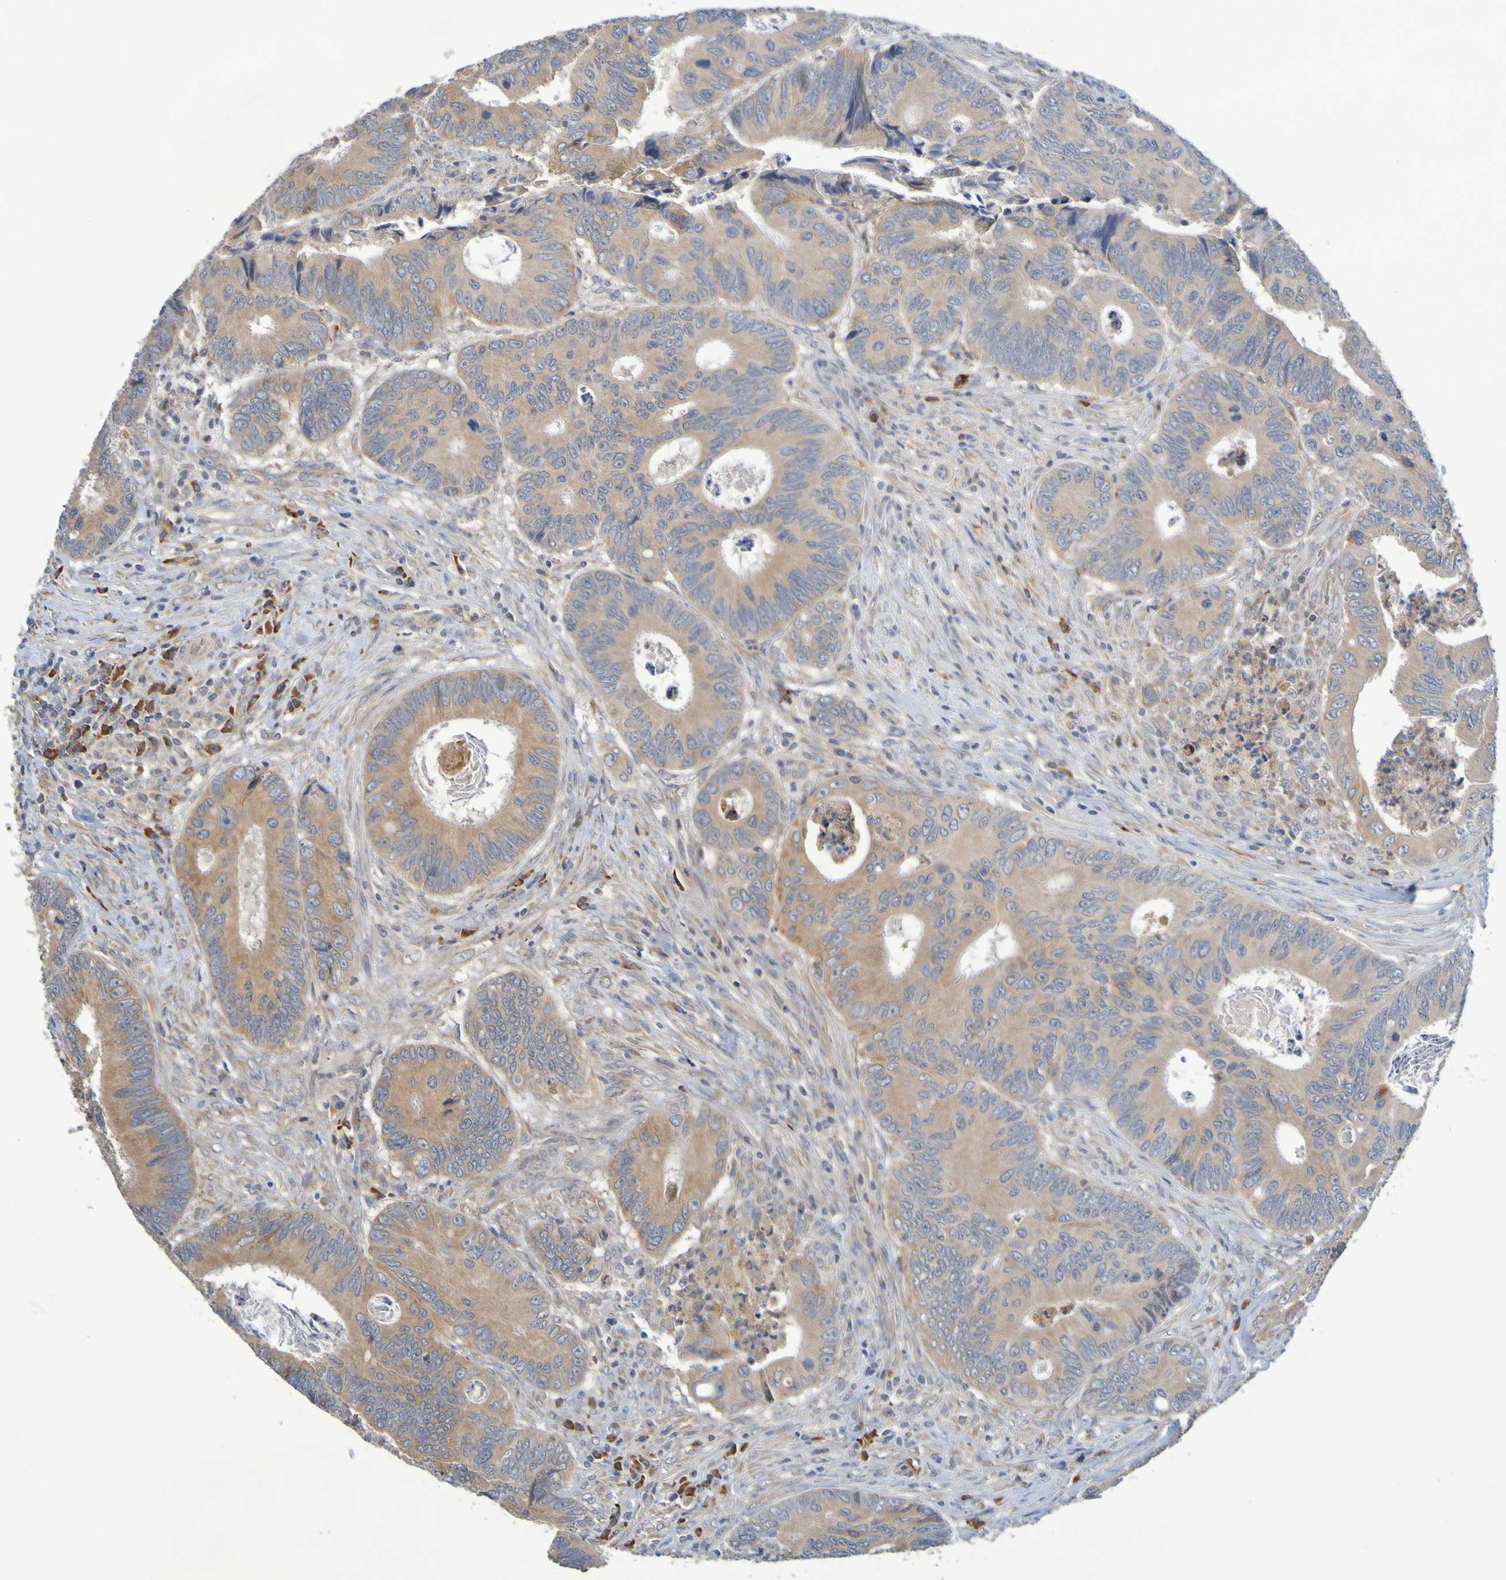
{"staining": {"intensity": "weak", "quantity": ">75%", "location": "cytoplasmic/membranous"}, "tissue": "colorectal cancer", "cell_type": "Tumor cells", "image_type": "cancer", "snomed": [{"axis": "morphology", "description": "Inflammation, NOS"}, {"axis": "morphology", "description": "Adenocarcinoma, NOS"}, {"axis": "topography", "description": "Colon"}], "caption": "Immunohistochemistry staining of adenocarcinoma (colorectal), which demonstrates low levels of weak cytoplasmic/membranous positivity in about >75% of tumor cells indicating weak cytoplasmic/membranous protein positivity. The staining was performed using DAB (3,3'-diaminobenzidine) (brown) for protein detection and nuclei were counterstained in hematoxylin (blue).", "gene": "CLDN18", "patient": {"sex": "male", "age": 72}}